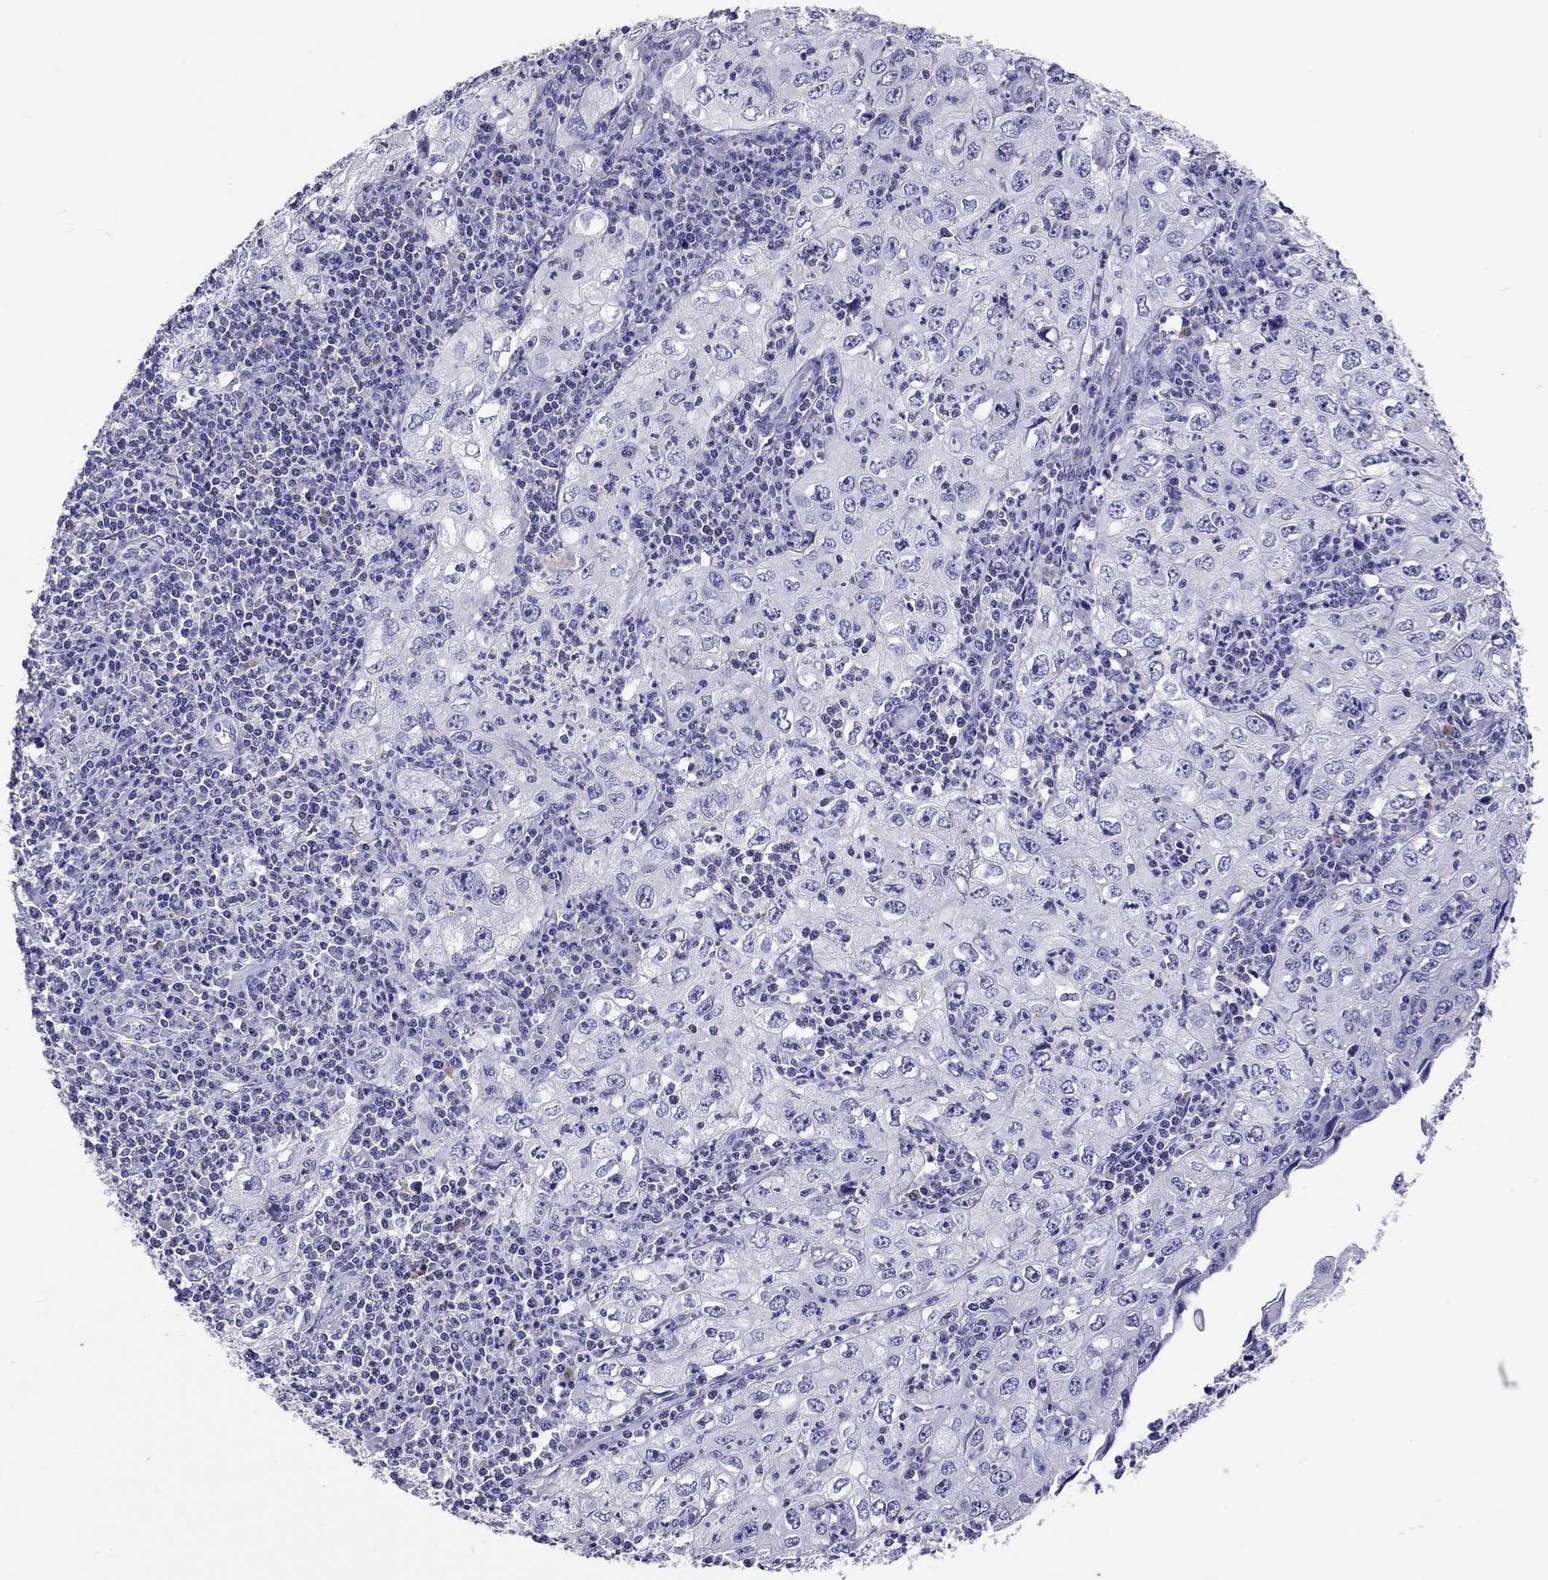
{"staining": {"intensity": "negative", "quantity": "none", "location": "none"}, "tissue": "cervical cancer", "cell_type": "Tumor cells", "image_type": "cancer", "snomed": [{"axis": "morphology", "description": "Squamous cell carcinoma, NOS"}, {"axis": "topography", "description": "Cervix"}], "caption": "Immunohistochemistry micrograph of squamous cell carcinoma (cervical) stained for a protein (brown), which displays no positivity in tumor cells.", "gene": "CALHM1", "patient": {"sex": "female", "age": 24}}